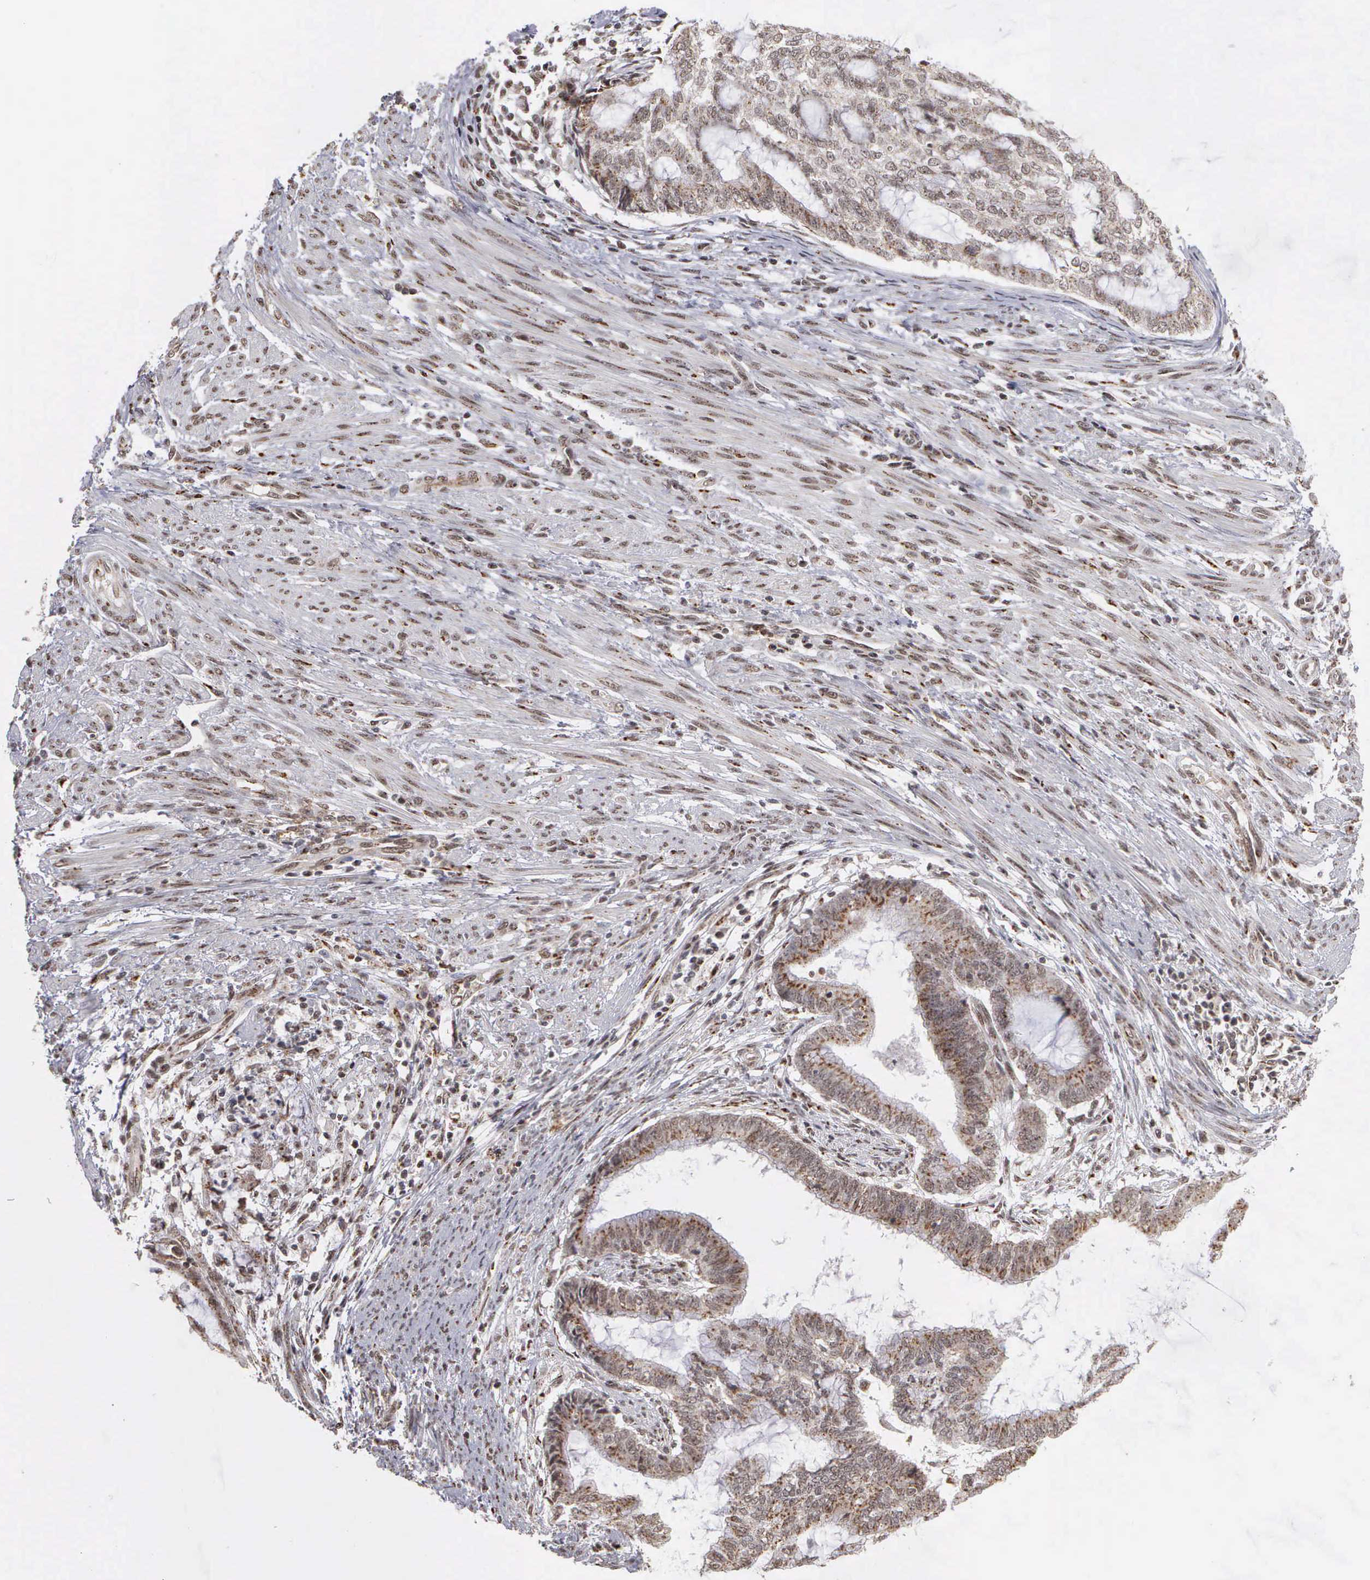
{"staining": {"intensity": "moderate", "quantity": ">75%", "location": "cytoplasmic/membranous"}, "tissue": "endometrial cancer", "cell_type": "Tumor cells", "image_type": "cancer", "snomed": [{"axis": "morphology", "description": "Adenocarcinoma, NOS"}, {"axis": "topography", "description": "Endometrium"}], "caption": "A brown stain highlights moderate cytoplasmic/membranous expression of a protein in human endometrial adenocarcinoma tumor cells.", "gene": "GTF2A1", "patient": {"sex": "female", "age": 63}}